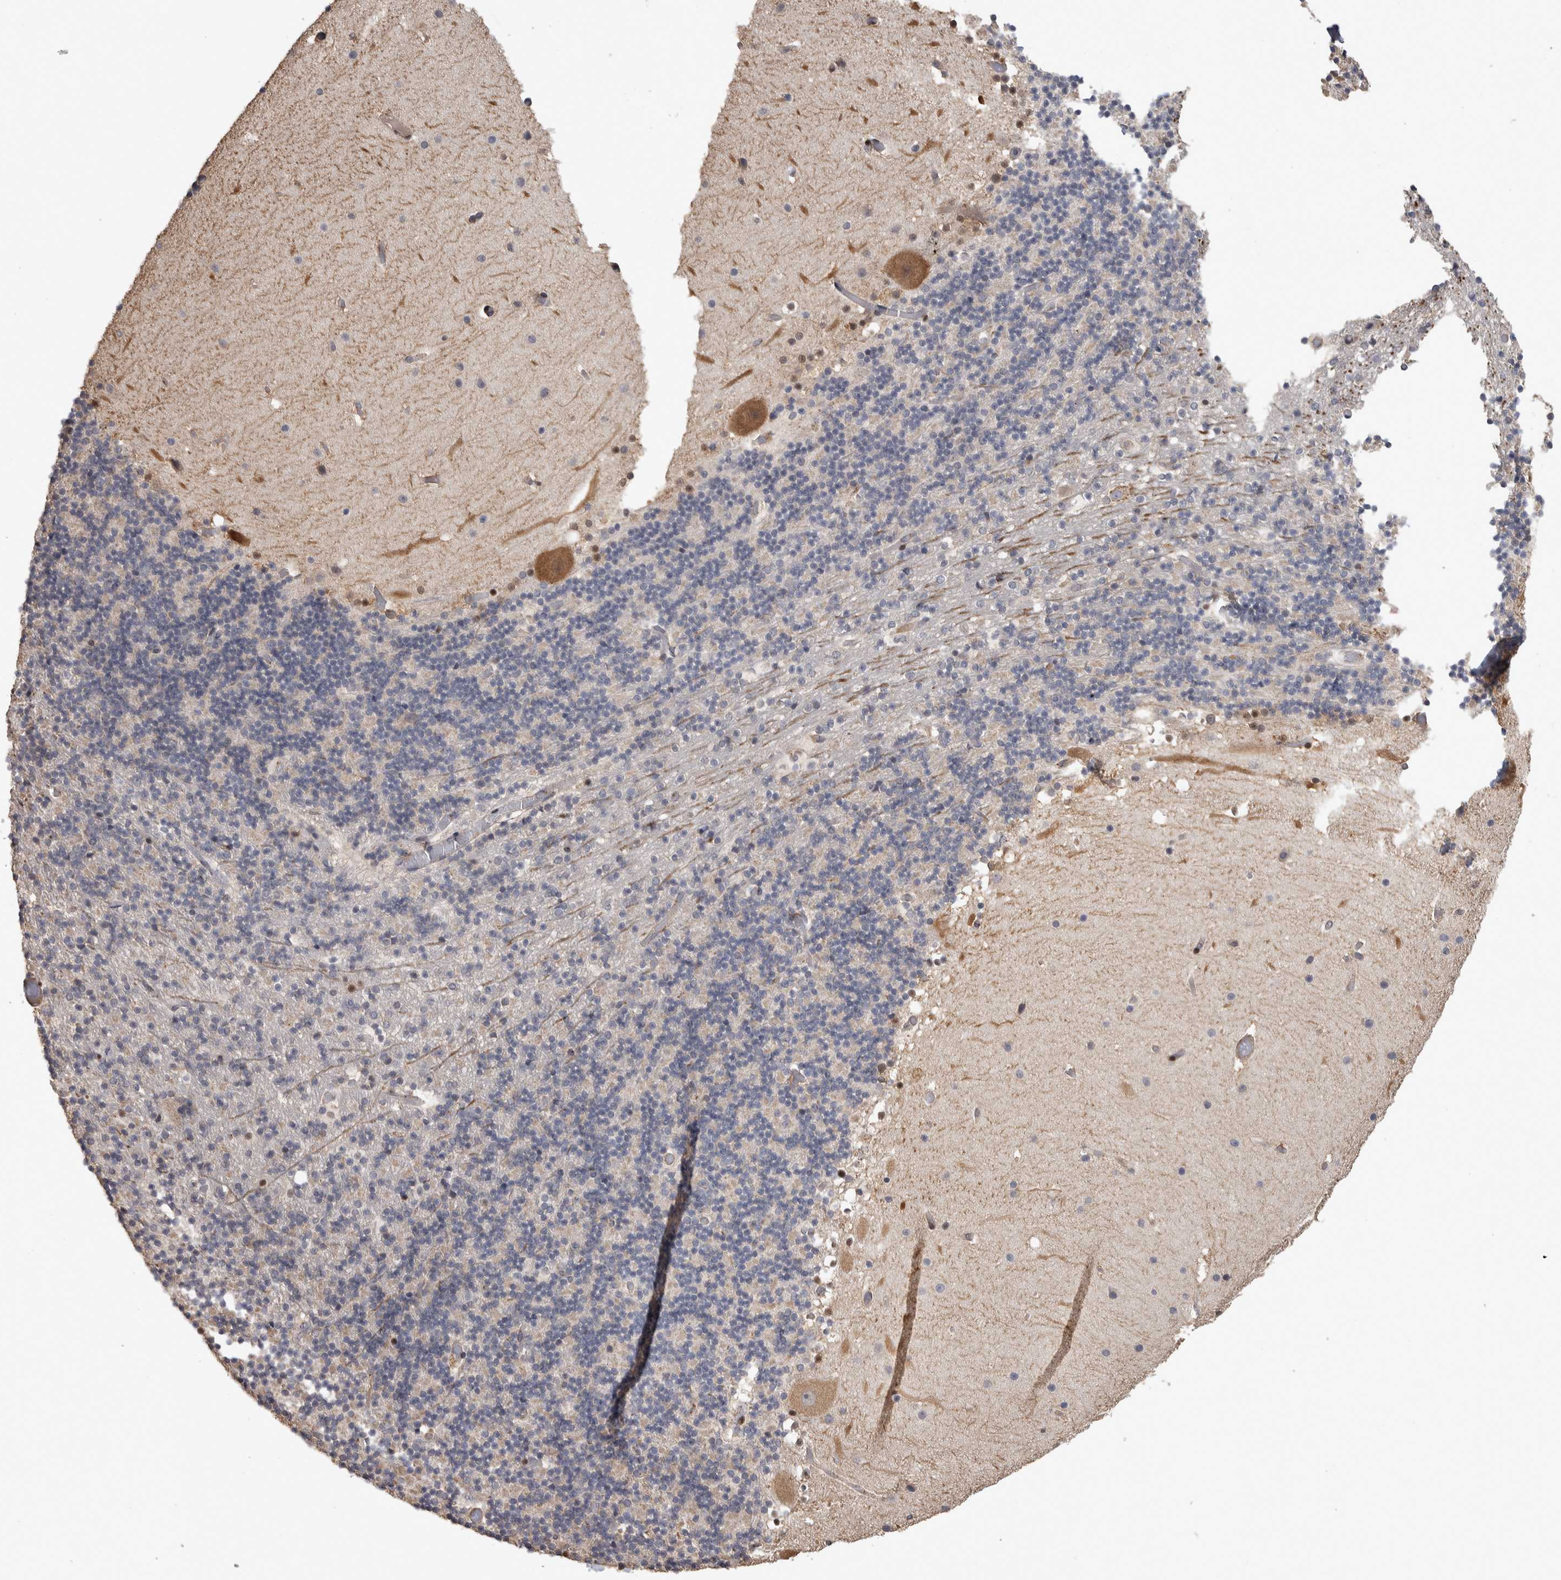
{"staining": {"intensity": "negative", "quantity": "none", "location": "none"}, "tissue": "cerebellum", "cell_type": "Cells in granular layer", "image_type": "normal", "snomed": [{"axis": "morphology", "description": "Normal tissue, NOS"}, {"axis": "topography", "description": "Cerebellum"}], "caption": "Histopathology image shows no protein positivity in cells in granular layer of normal cerebellum.", "gene": "IFRD1", "patient": {"sex": "male", "age": 57}}